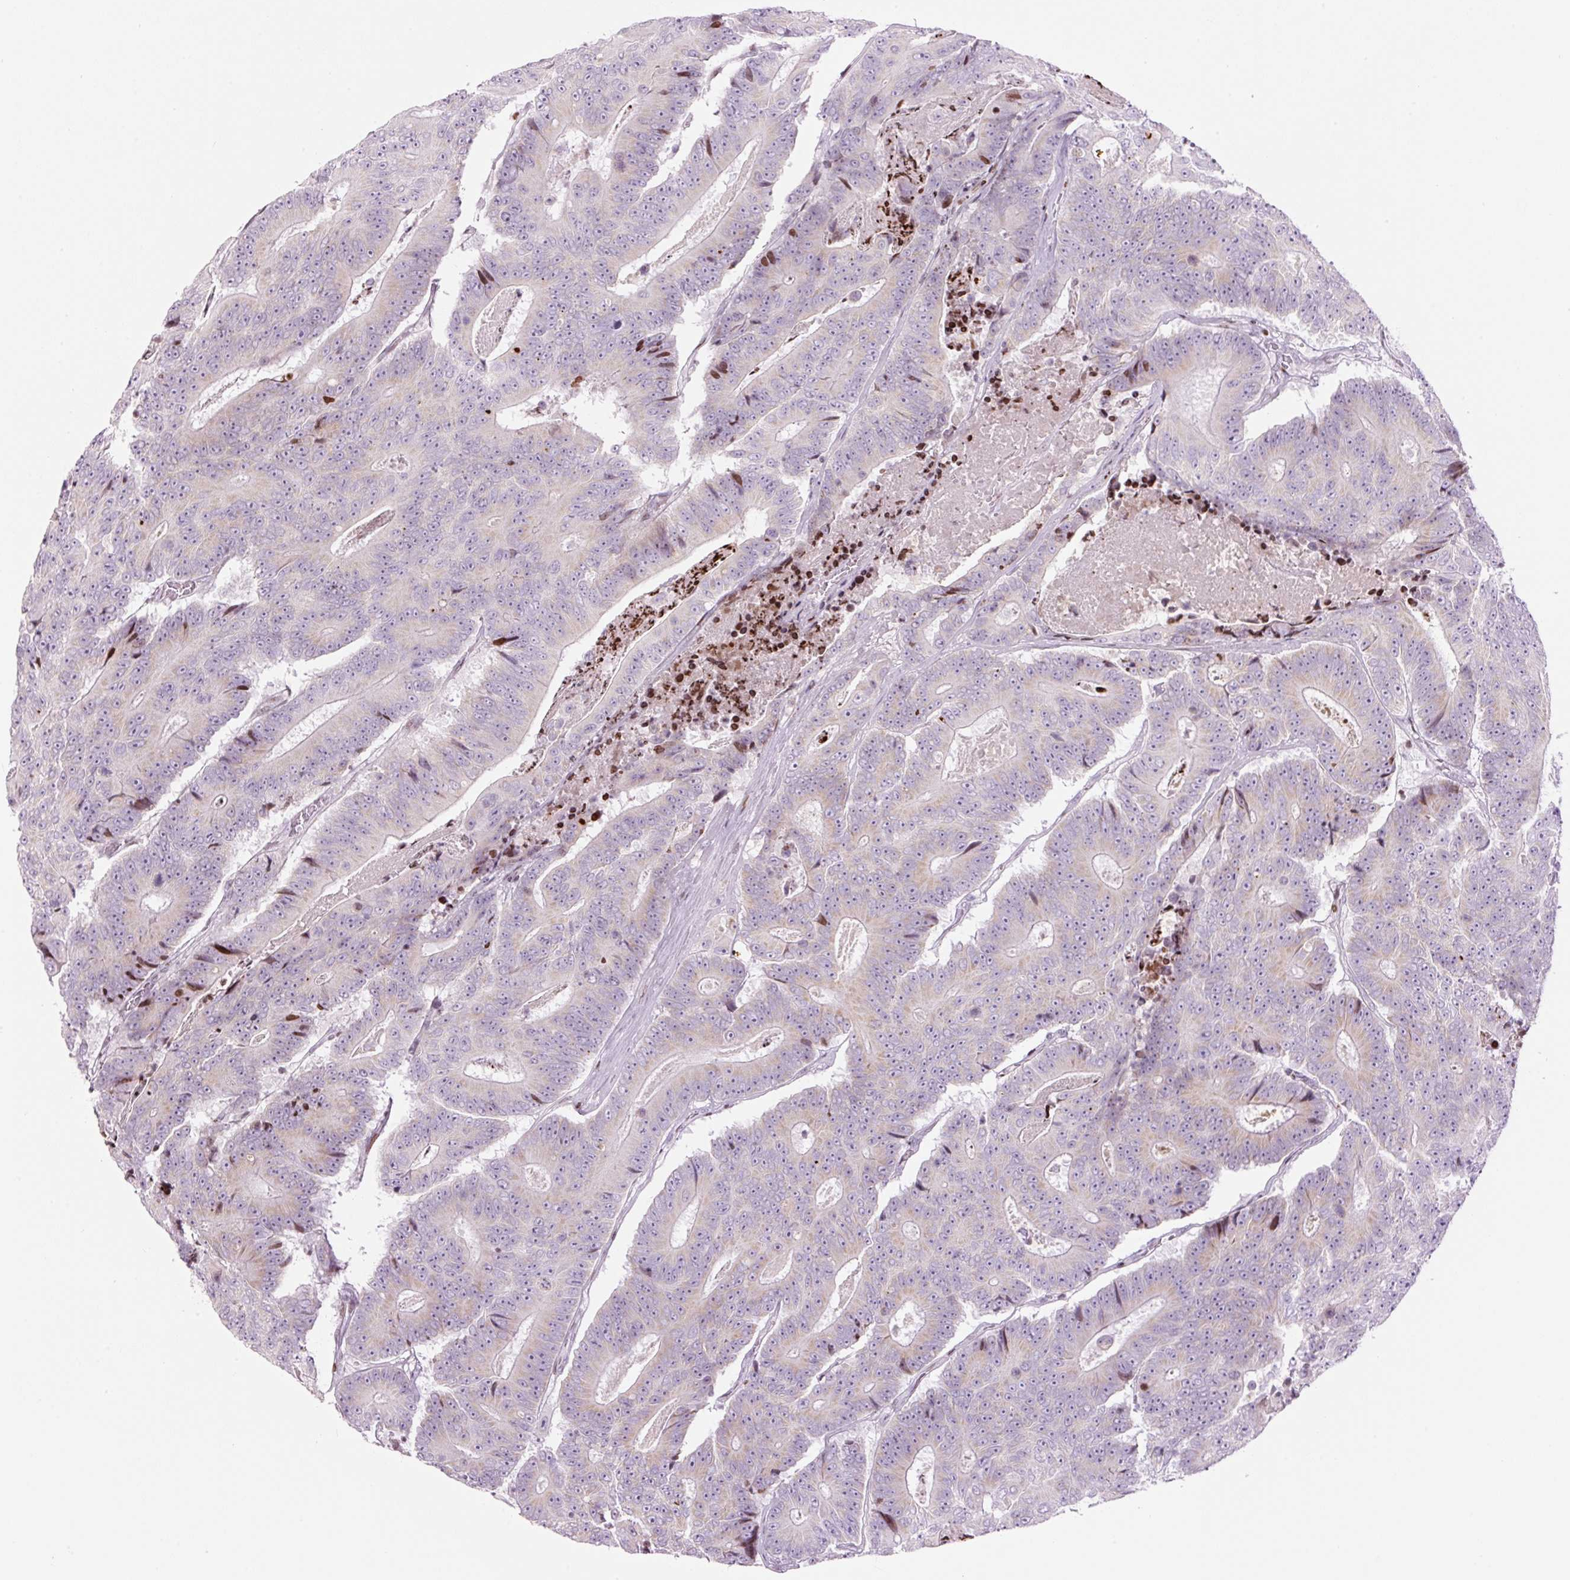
{"staining": {"intensity": "weak", "quantity": "<25%", "location": "cytoplasmic/membranous"}, "tissue": "colorectal cancer", "cell_type": "Tumor cells", "image_type": "cancer", "snomed": [{"axis": "morphology", "description": "Adenocarcinoma, NOS"}, {"axis": "topography", "description": "Colon"}], "caption": "Immunohistochemistry (IHC) image of neoplastic tissue: human colorectal cancer (adenocarcinoma) stained with DAB shows no significant protein staining in tumor cells.", "gene": "TMEM177", "patient": {"sex": "male", "age": 83}}